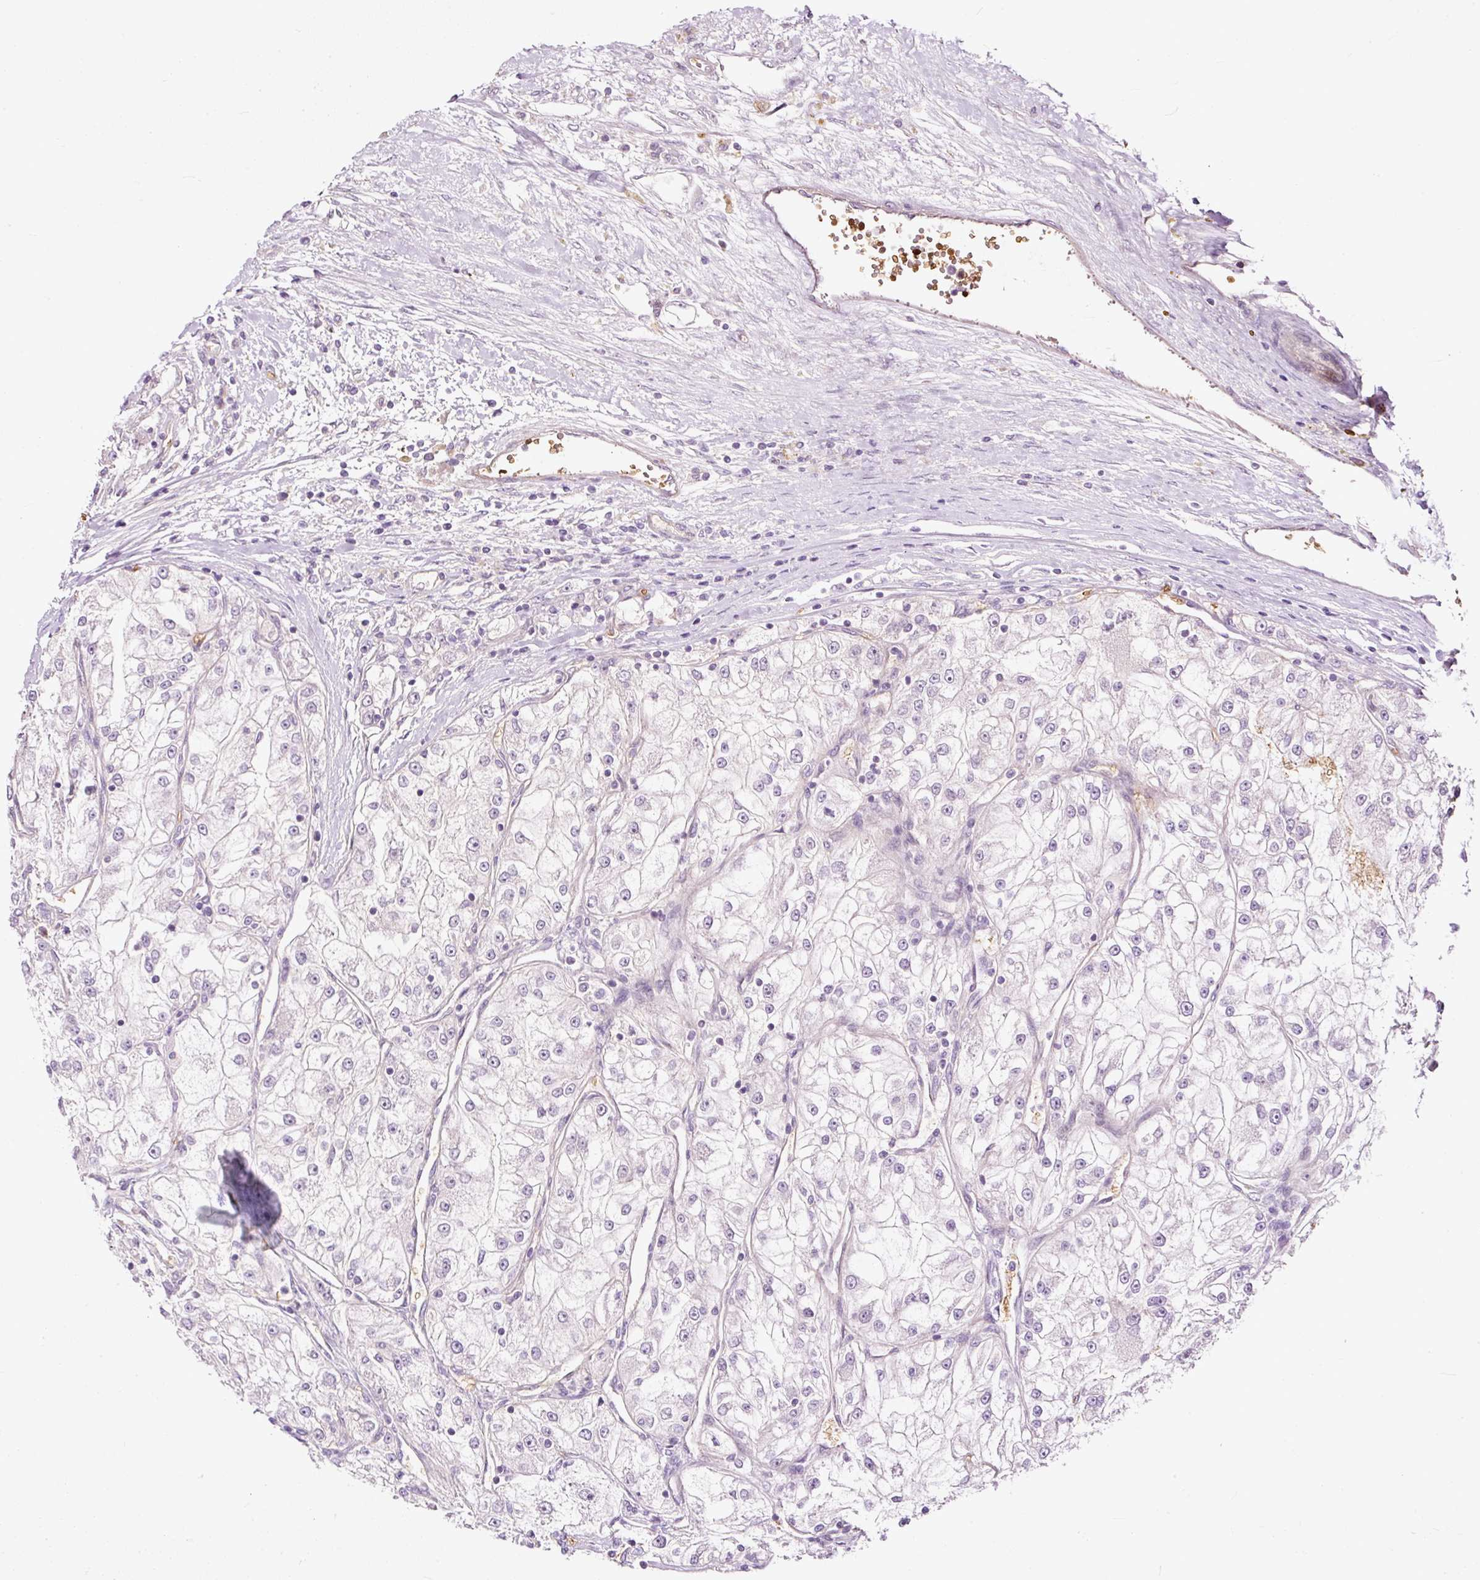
{"staining": {"intensity": "negative", "quantity": "none", "location": "none"}, "tissue": "renal cancer", "cell_type": "Tumor cells", "image_type": "cancer", "snomed": [{"axis": "morphology", "description": "Adenocarcinoma, NOS"}, {"axis": "topography", "description": "Kidney"}], "caption": "This histopathology image is of renal adenocarcinoma stained with IHC to label a protein in brown with the nuclei are counter-stained blue. There is no positivity in tumor cells.", "gene": "USHBP1", "patient": {"sex": "female", "age": 72}}